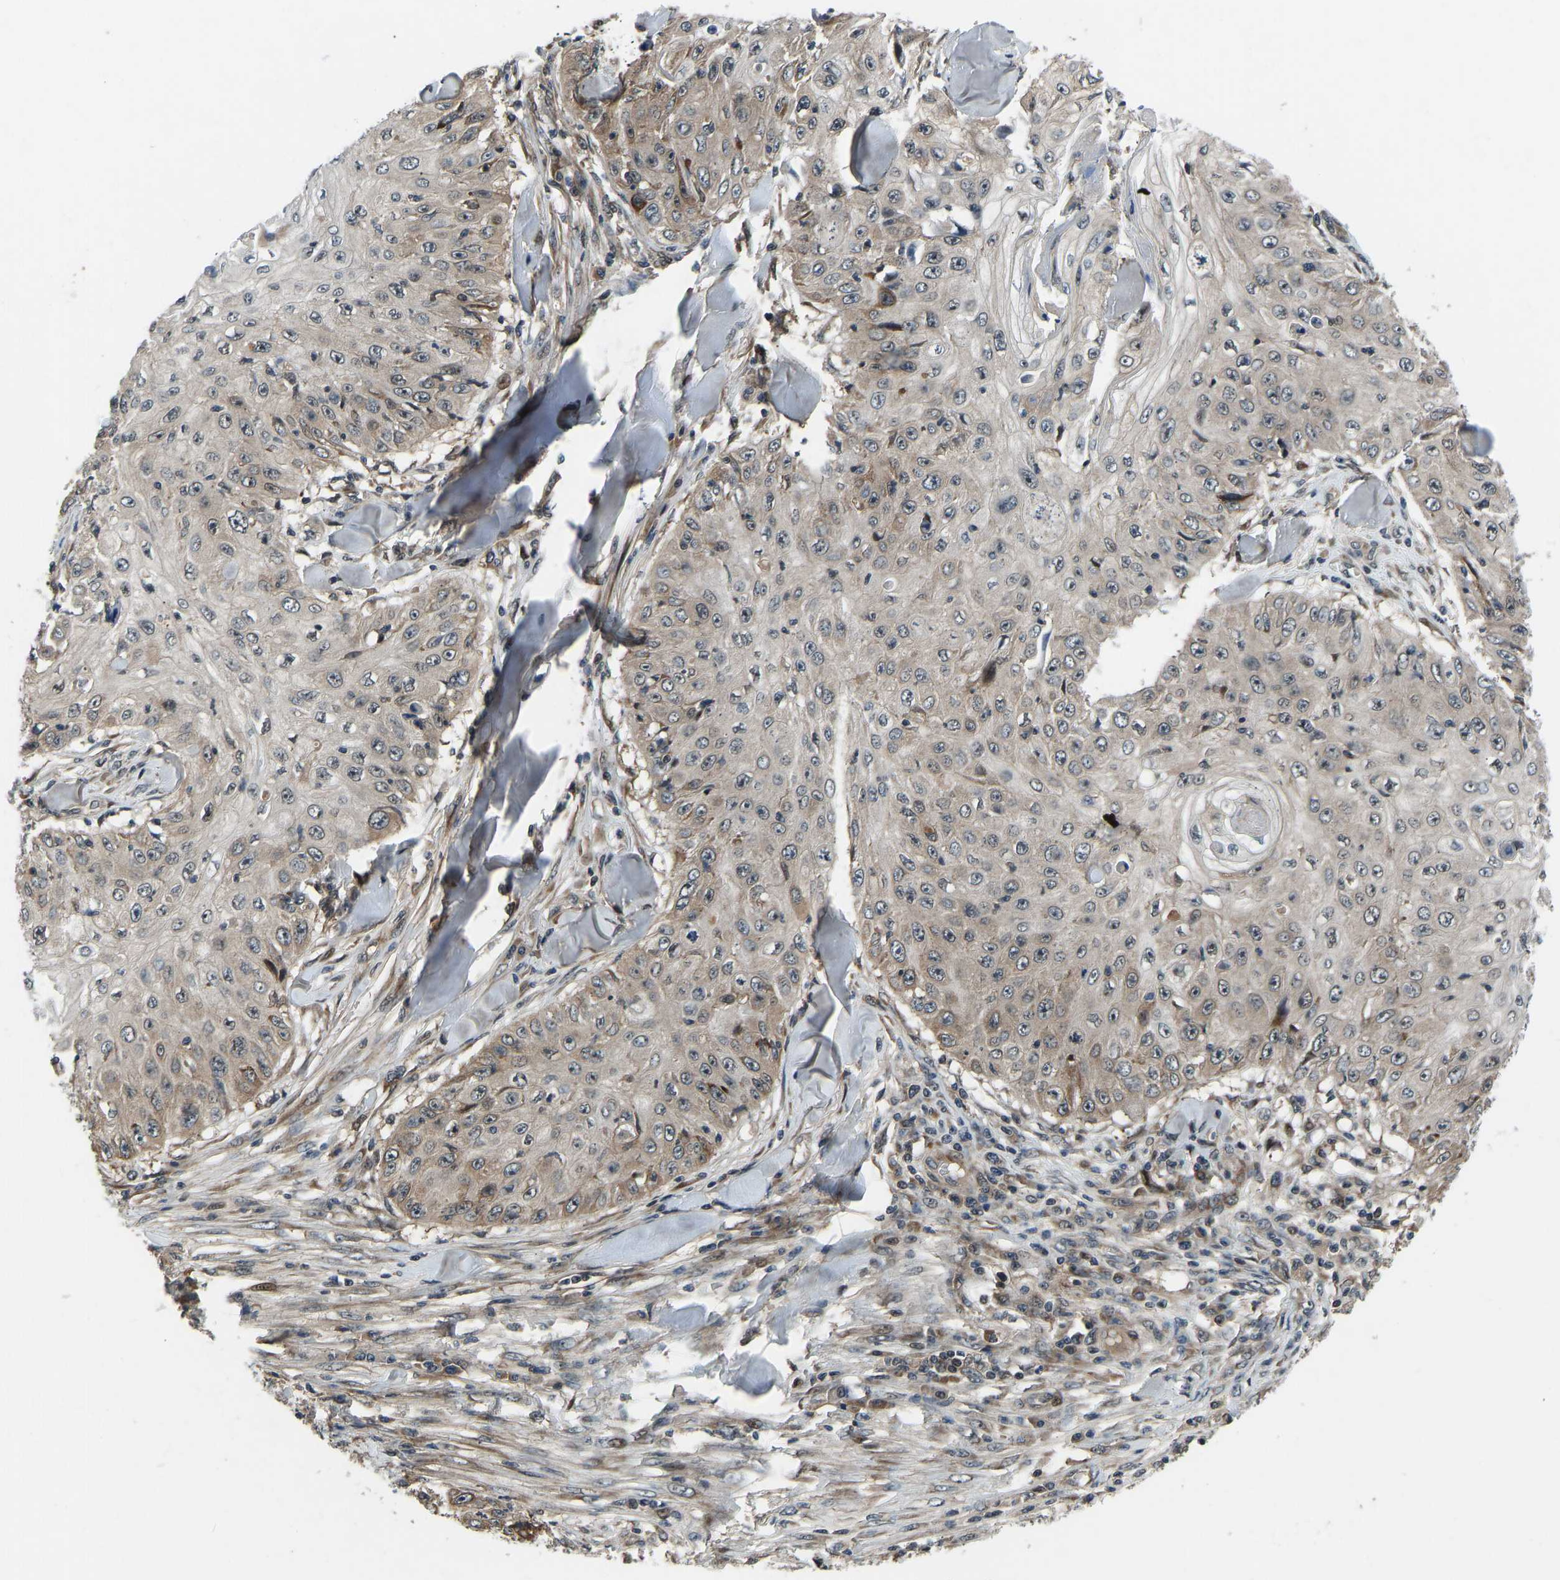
{"staining": {"intensity": "weak", "quantity": ">75%", "location": "cytoplasmic/membranous"}, "tissue": "skin cancer", "cell_type": "Tumor cells", "image_type": "cancer", "snomed": [{"axis": "morphology", "description": "Squamous cell carcinoma, NOS"}, {"axis": "topography", "description": "Skin"}], "caption": "This is an image of immunohistochemistry (IHC) staining of skin cancer, which shows weak expression in the cytoplasmic/membranous of tumor cells.", "gene": "RLIM", "patient": {"sex": "male", "age": 86}}